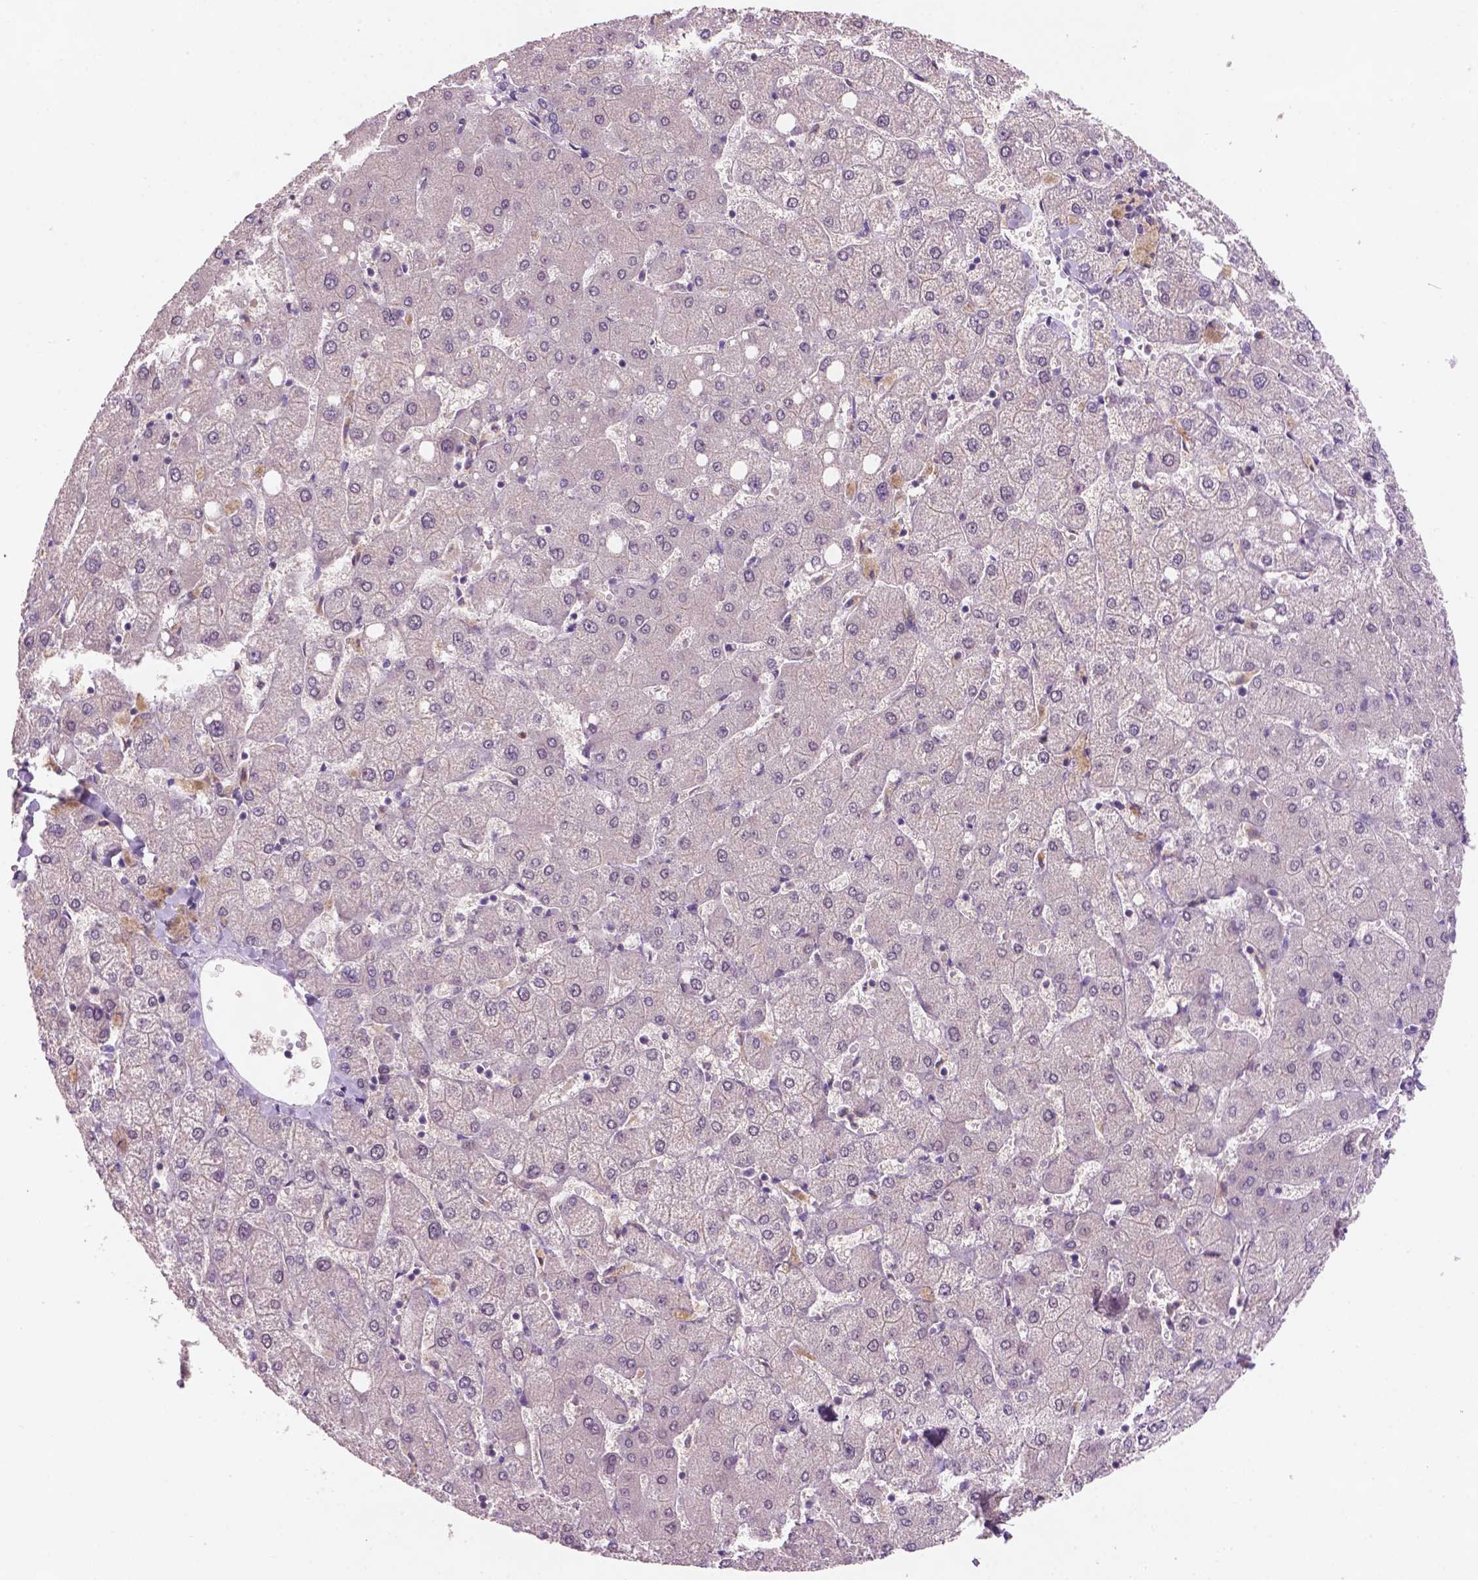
{"staining": {"intensity": "negative", "quantity": "none", "location": "none"}, "tissue": "liver", "cell_type": "Cholangiocytes", "image_type": "normal", "snomed": [{"axis": "morphology", "description": "Normal tissue, NOS"}, {"axis": "topography", "description": "Liver"}], "caption": "The IHC micrograph has no significant expression in cholangiocytes of liver. Brightfield microscopy of immunohistochemistry stained with DAB (3,3'-diaminobenzidine) (brown) and hematoxylin (blue), captured at high magnification.", "gene": "GXYLT2", "patient": {"sex": "female", "age": 54}}